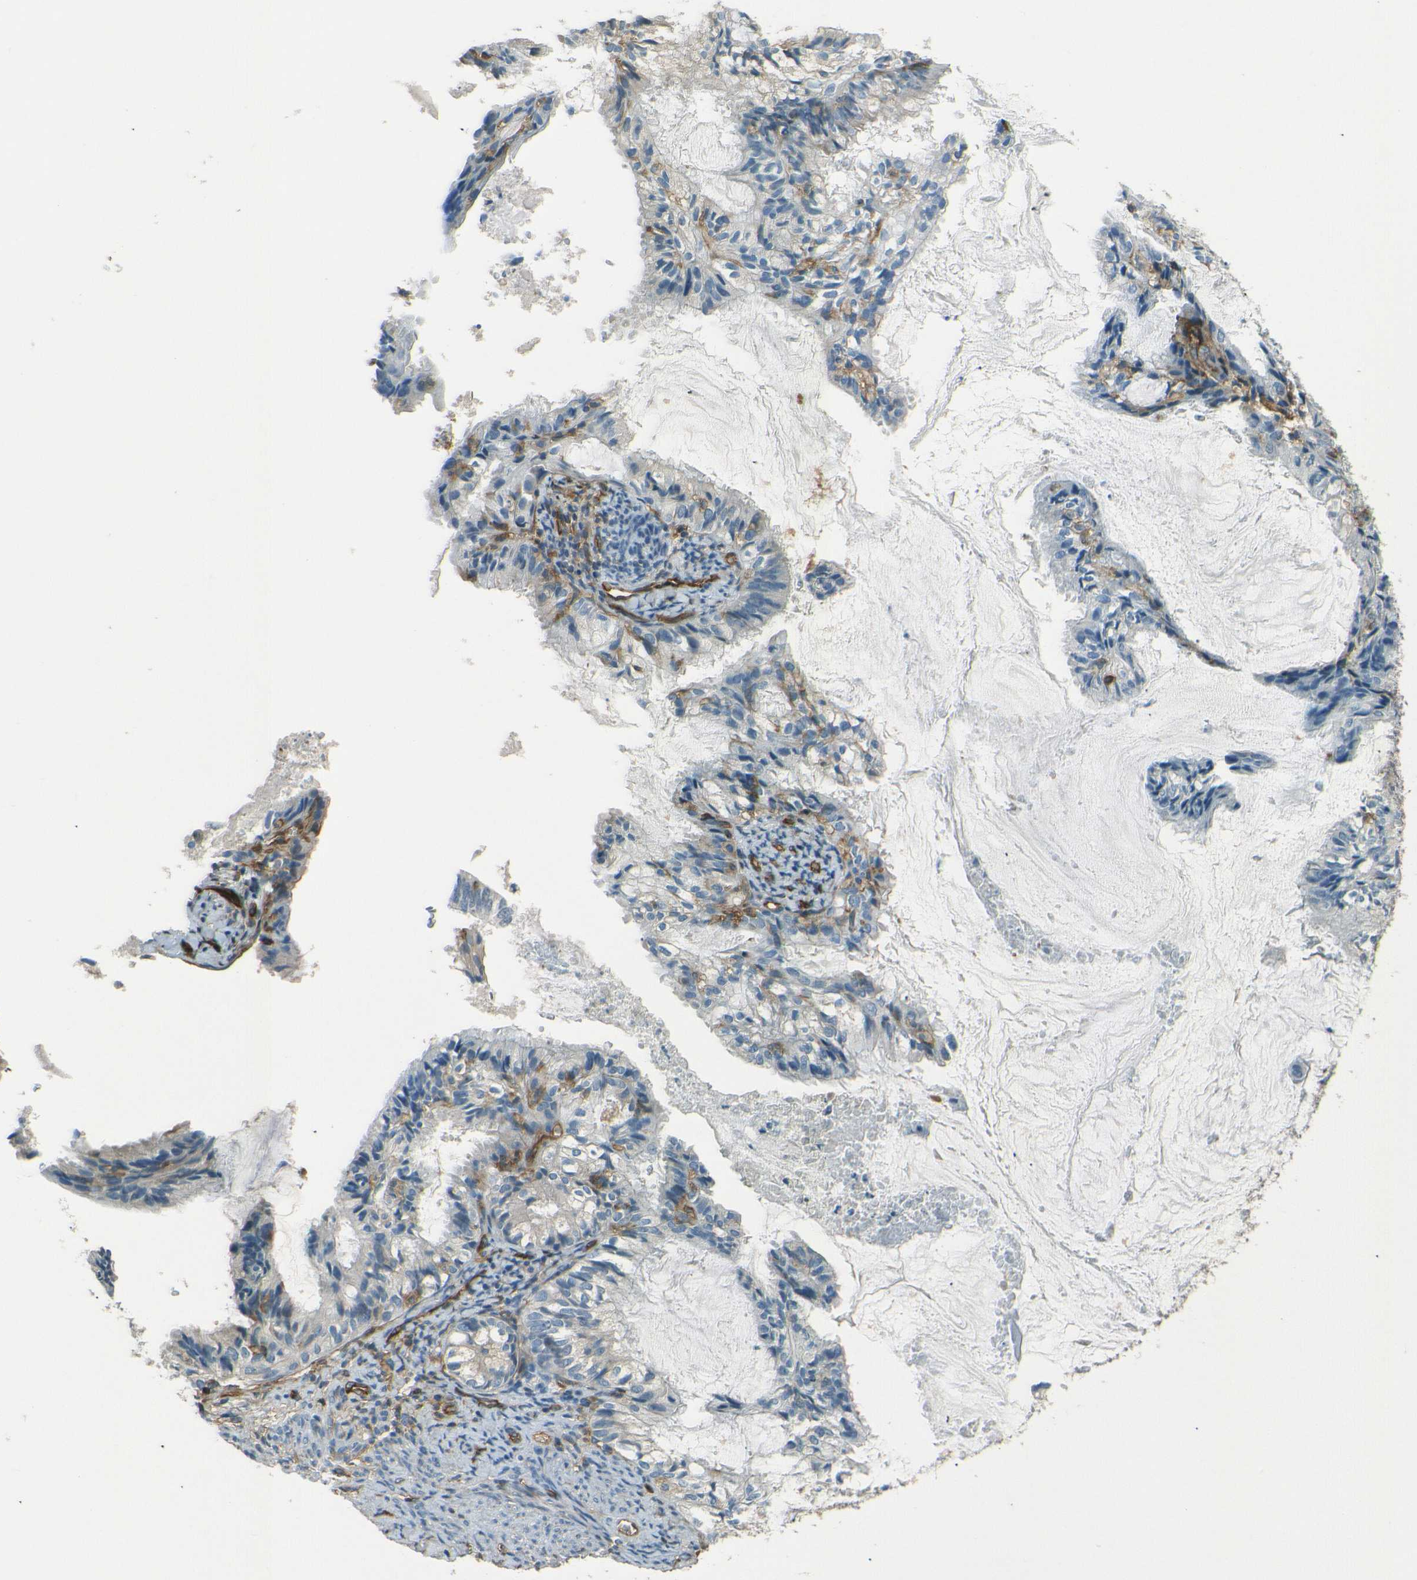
{"staining": {"intensity": "moderate", "quantity": "<25%", "location": "cytoplasmic/membranous"}, "tissue": "cervical cancer", "cell_type": "Tumor cells", "image_type": "cancer", "snomed": [{"axis": "morphology", "description": "Normal tissue, NOS"}, {"axis": "morphology", "description": "Adenocarcinoma, NOS"}, {"axis": "topography", "description": "Cervix"}, {"axis": "topography", "description": "Endometrium"}], "caption": "Cervical cancer stained with immunohistochemistry (IHC) demonstrates moderate cytoplasmic/membranous staining in about <25% of tumor cells.", "gene": "ENTPD1", "patient": {"sex": "female", "age": 86}}